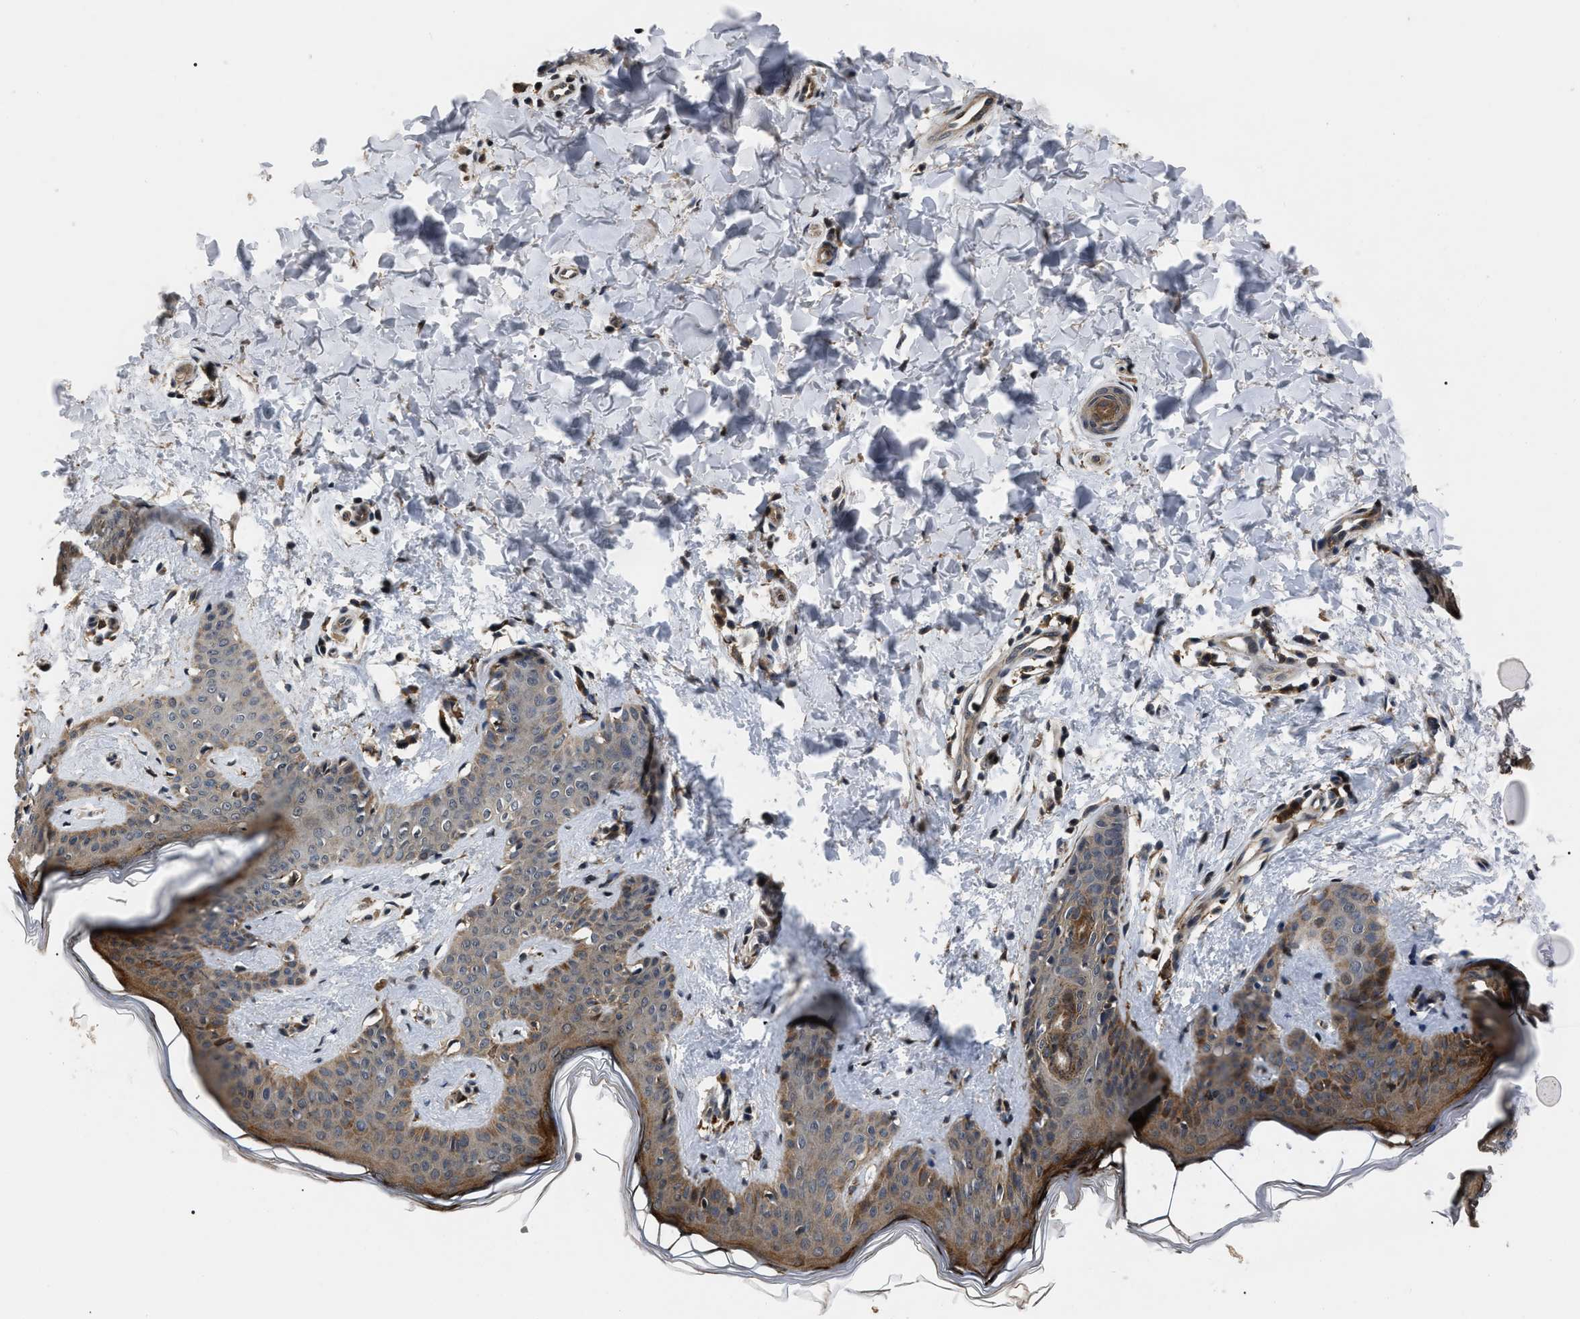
{"staining": {"intensity": "moderate", "quantity": ">75%", "location": "cytoplasmic/membranous"}, "tissue": "skin", "cell_type": "Fibroblasts", "image_type": "normal", "snomed": [{"axis": "morphology", "description": "Normal tissue, NOS"}, {"axis": "topography", "description": "Skin"}], "caption": "A histopathology image of skin stained for a protein shows moderate cytoplasmic/membranous brown staining in fibroblasts. The staining is performed using DAB (3,3'-diaminobenzidine) brown chromogen to label protein expression. The nuclei are counter-stained blue using hematoxylin.", "gene": "PPWD1", "patient": {"sex": "female", "age": 17}}